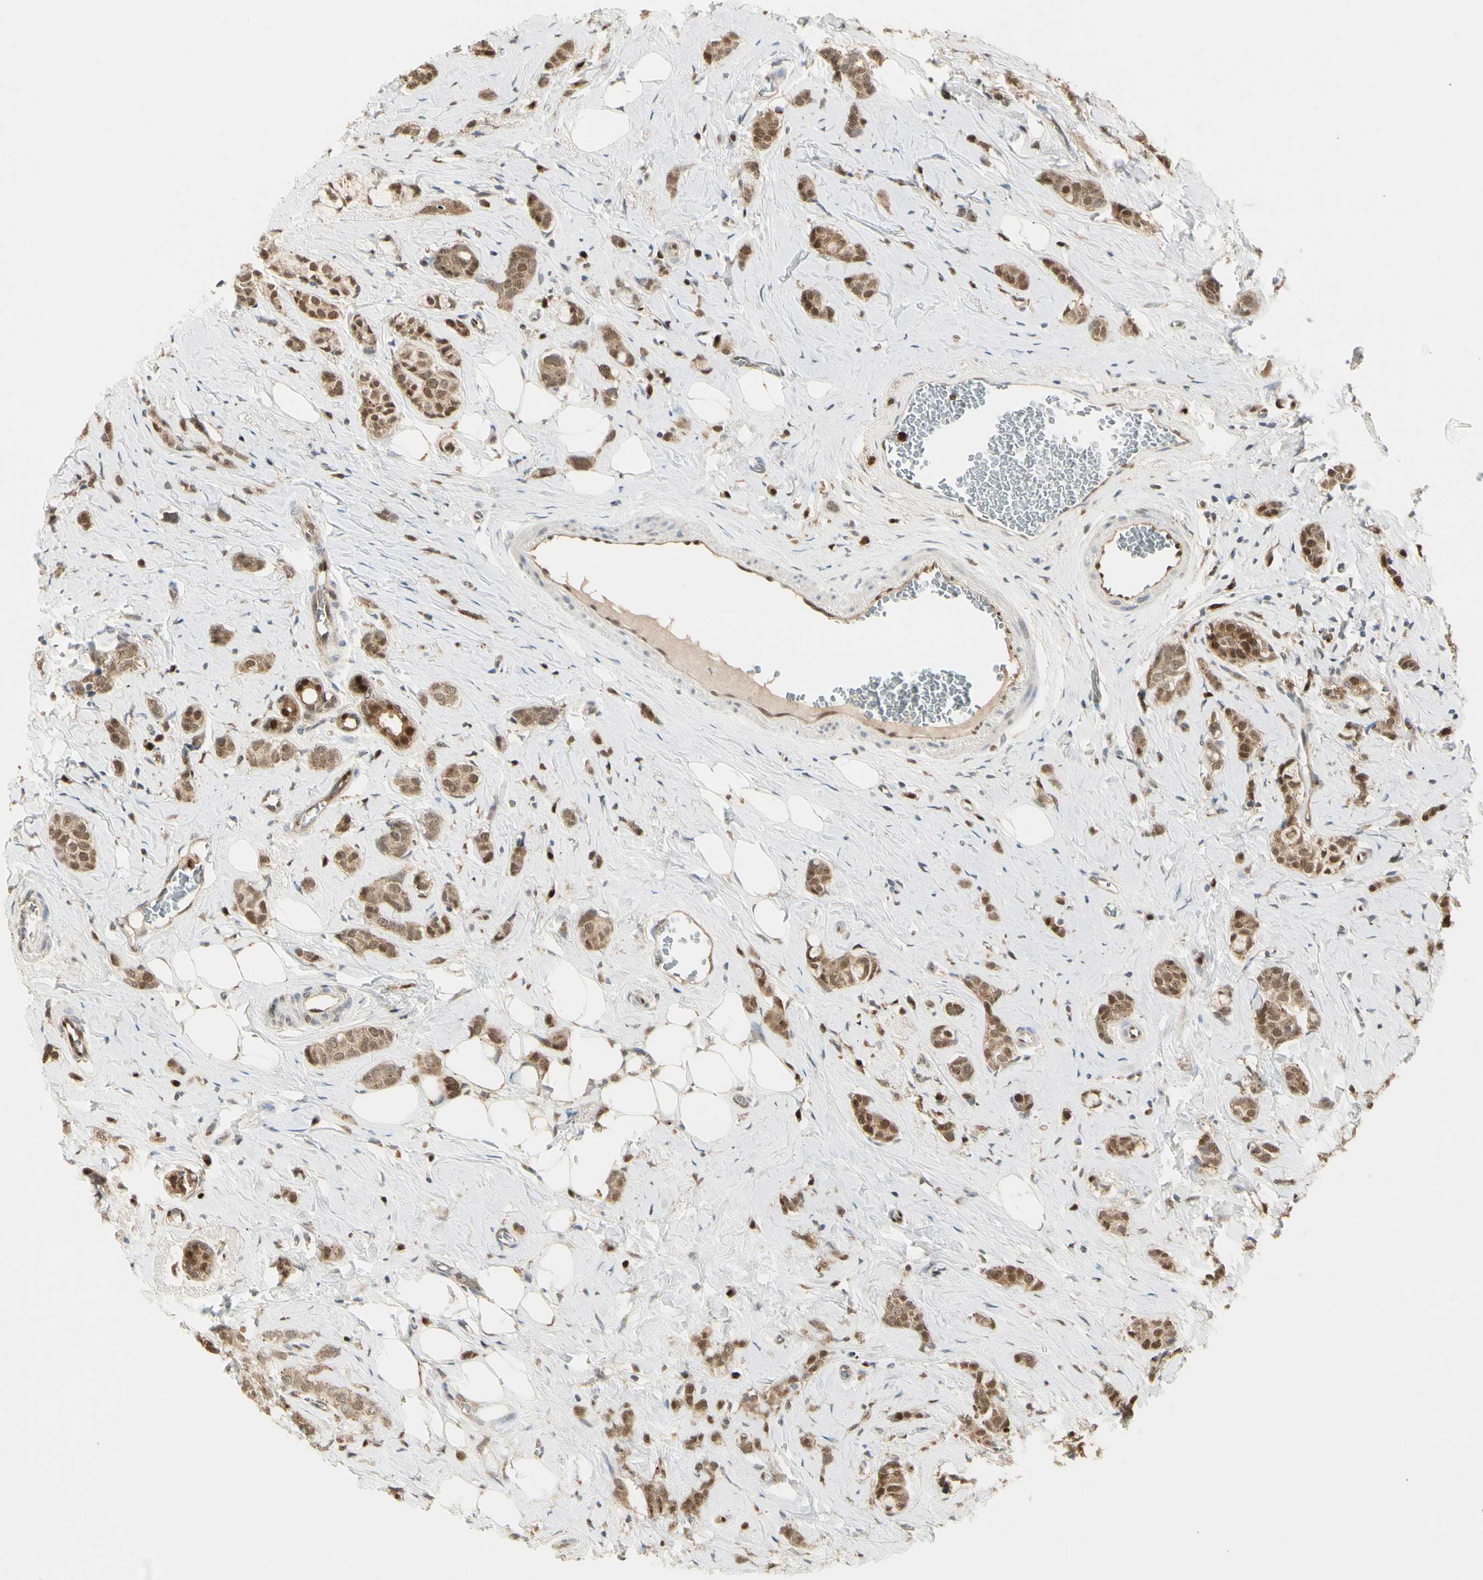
{"staining": {"intensity": "moderate", "quantity": ">75%", "location": "cytoplasmic/membranous,nuclear"}, "tissue": "breast cancer", "cell_type": "Tumor cells", "image_type": "cancer", "snomed": [{"axis": "morphology", "description": "Lobular carcinoma"}, {"axis": "topography", "description": "Breast"}], "caption": "Moderate cytoplasmic/membranous and nuclear positivity is seen in approximately >75% of tumor cells in breast cancer (lobular carcinoma).", "gene": "LTA4H", "patient": {"sex": "female", "age": 60}}